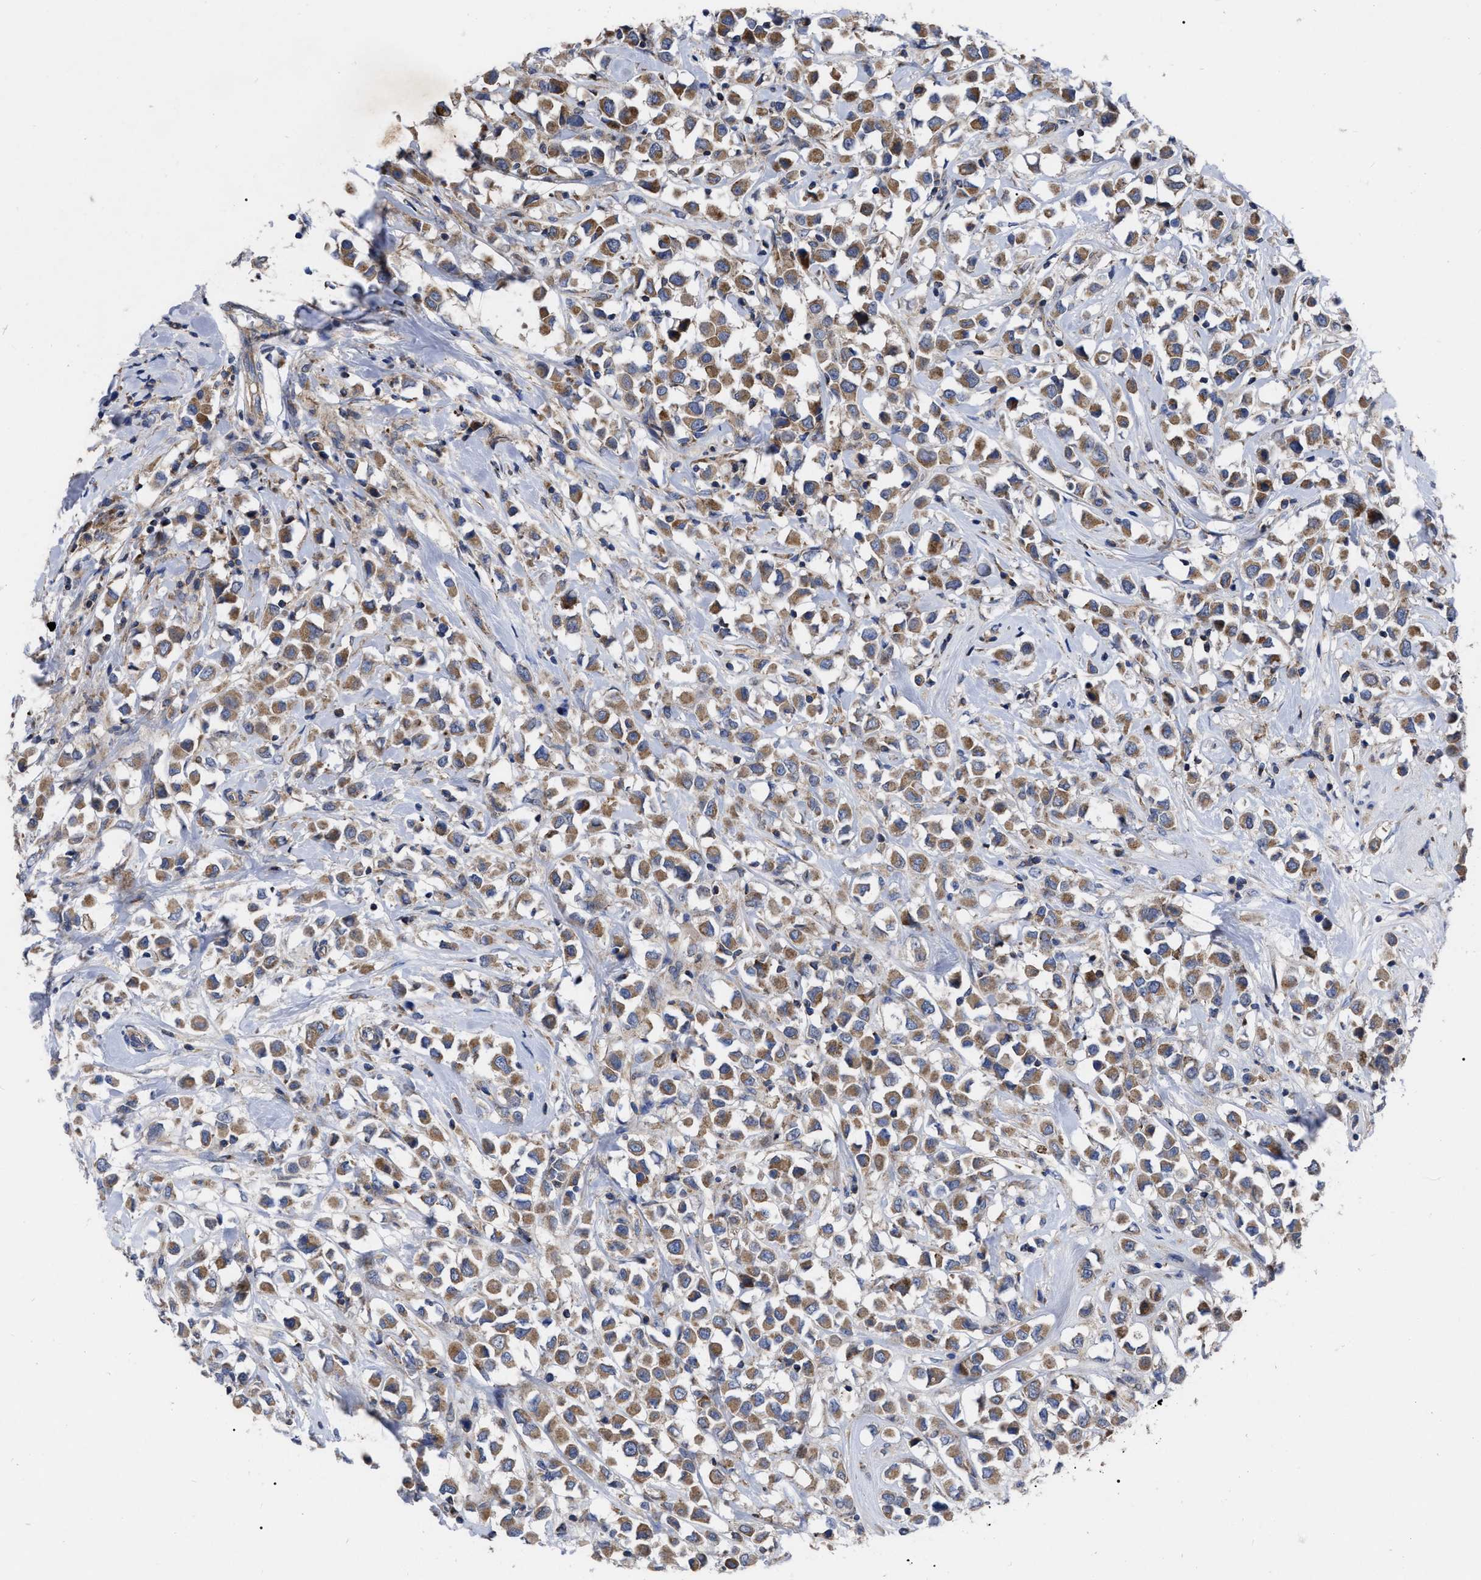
{"staining": {"intensity": "moderate", "quantity": ">75%", "location": "cytoplasmic/membranous"}, "tissue": "breast cancer", "cell_type": "Tumor cells", "image_type": "cancer", "snomed": [{"axis": "morphology", "description": "Duct carcinoma"}, {"axis": "topography", "description": "Breast"}], "caption": "The histopathology image exhibits a brown stain indicating the presence of a protein in the cytoplasmic/membranous of tumor cells in breast cancer (intraductal carcinoma).", "gene": "CDKN2C", "patient": {"sex": "female", "age": 61}}